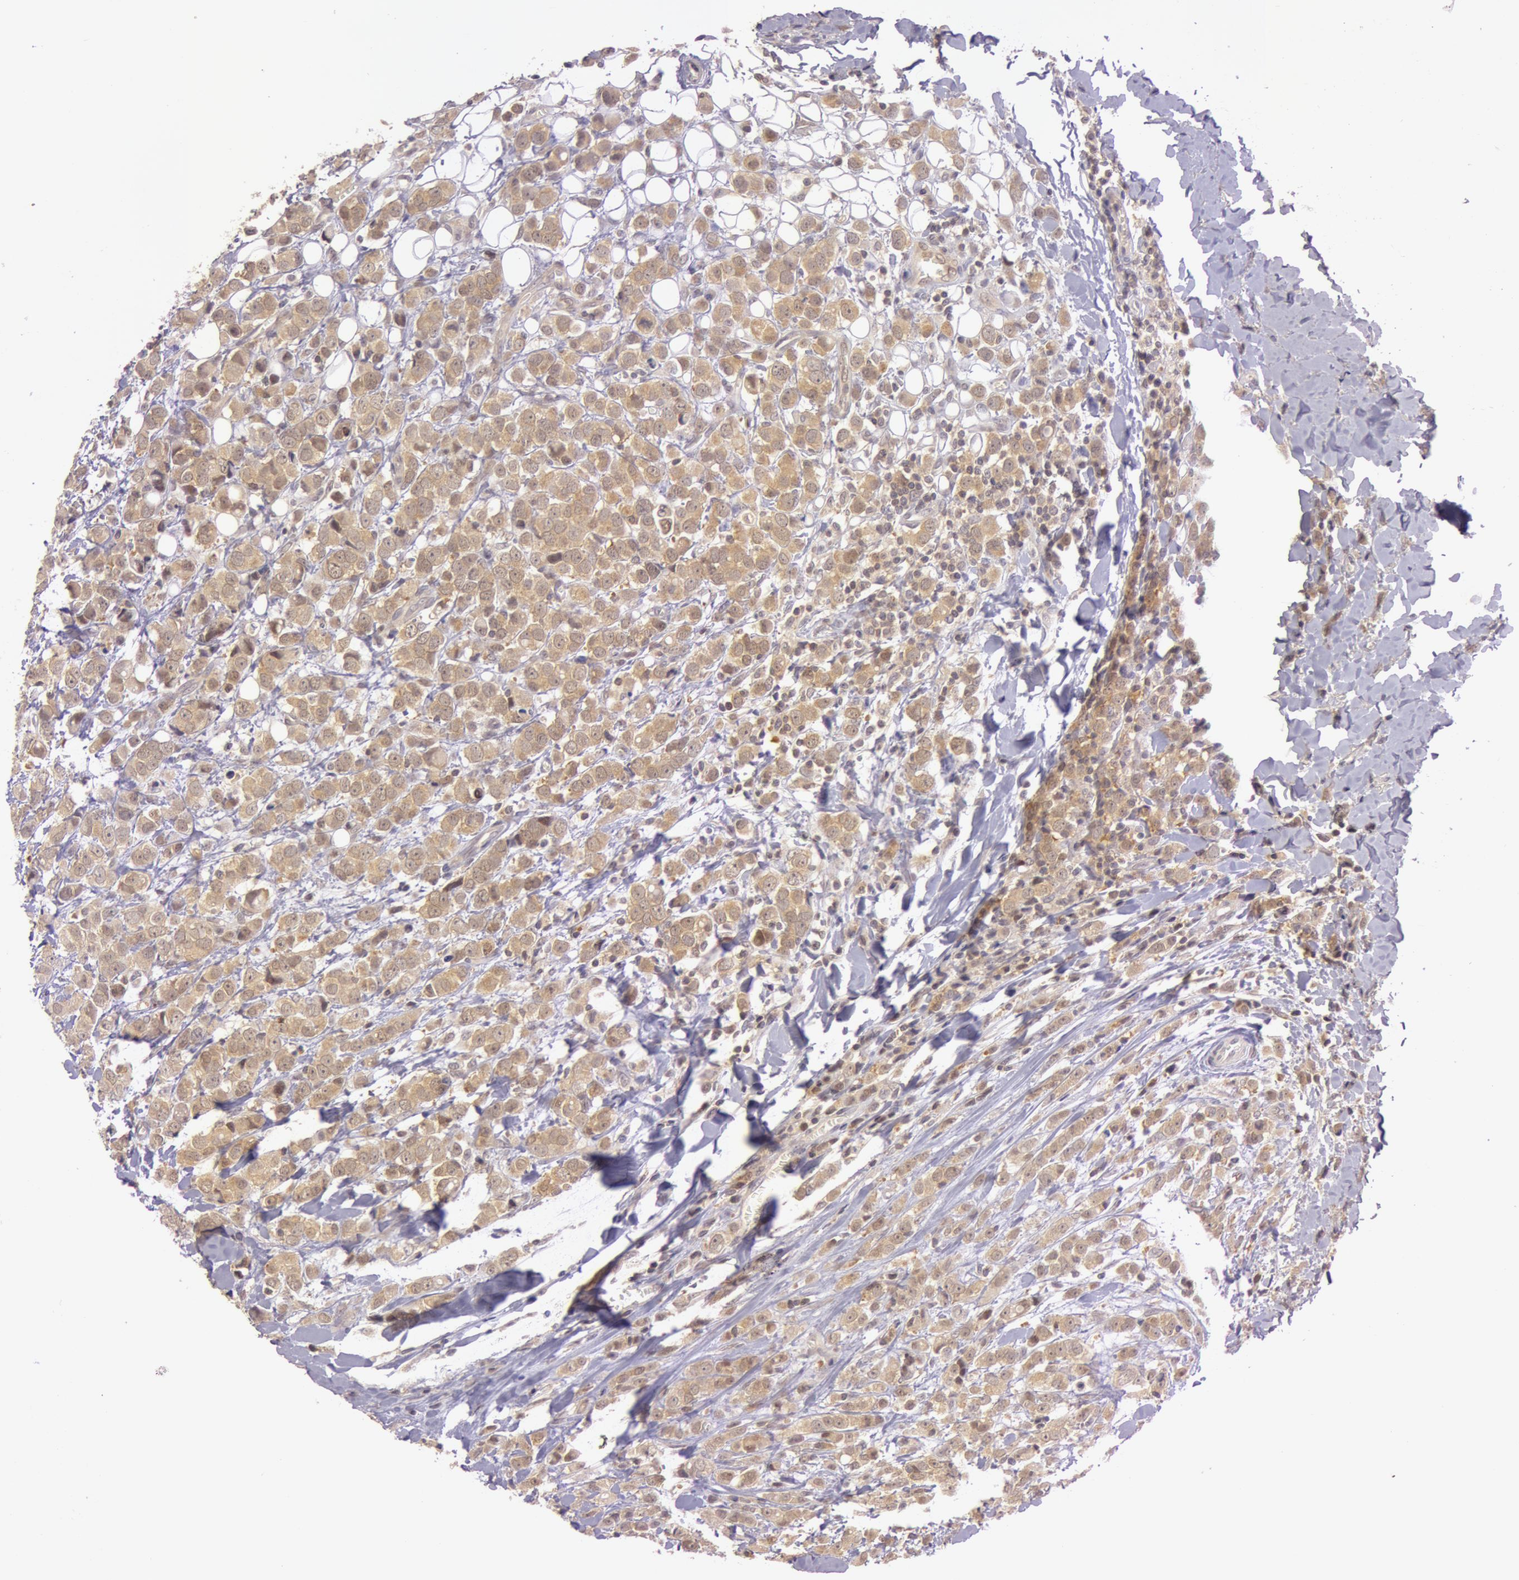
{"staining": {"intensity": "moderate", "quantity": ">75%", "location": "cytoplasmic/membranous"}, "tissue": "breast cancer", "cell_type": "Tumor cells", "image_type": "cancer", "snomed": [{"axis": "morphology", "description": "Lobular carcinoma"}, {"axis": "topography", "description": "Breast"}], "caption": "This photomicrograph reveals immunohistochemistry (IHC) staining of breast cancer (lobular carcinoma), with medium moderate cytoplasmic/membranous positivity in about >75% of tumor cells.", "gene": "ATG2B", "patient": {"sex": "female", "age": 57}}